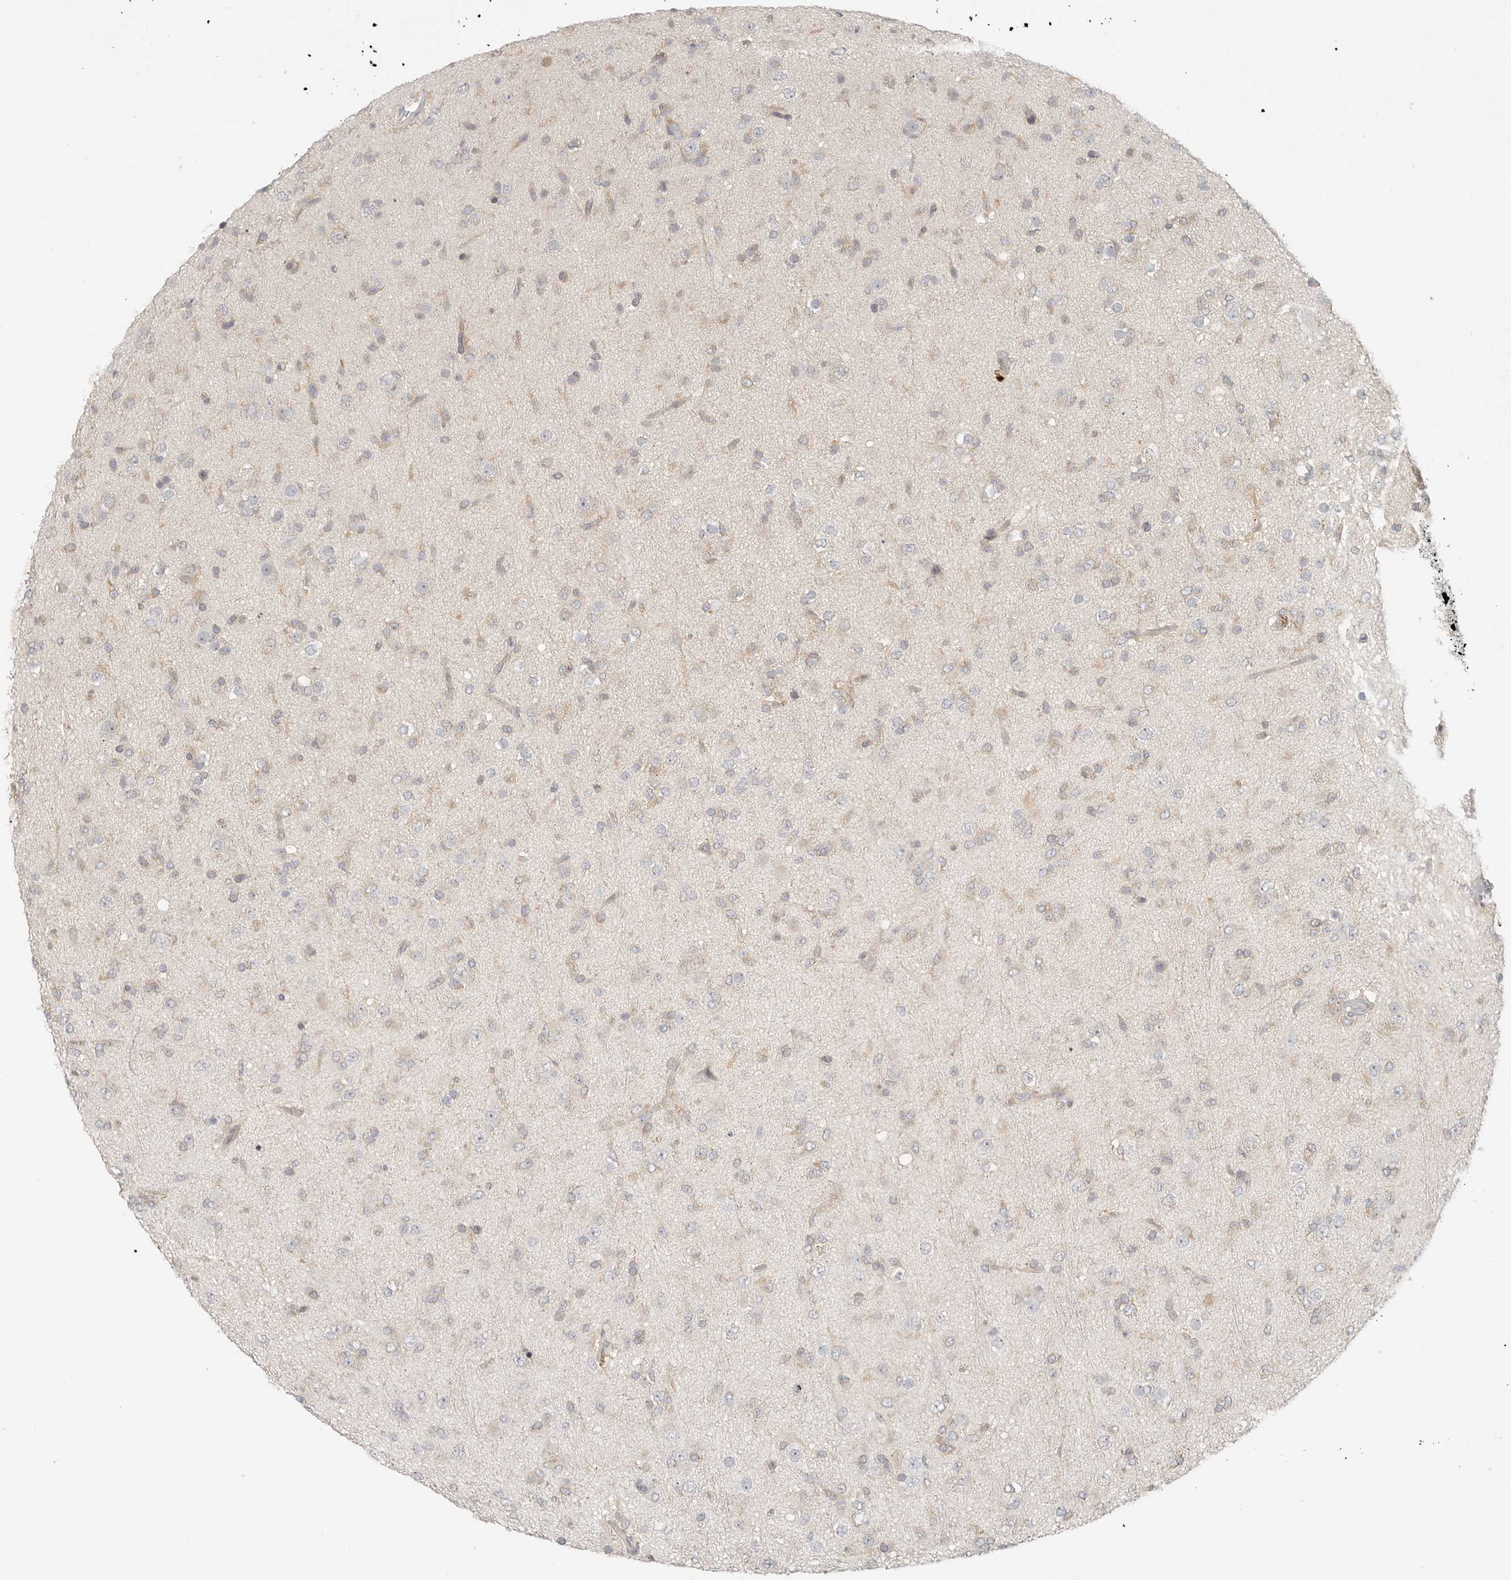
{"staining": {"intensity": "weak", "quantity": "25%-75%", "location": "cytoplasmic/membranous"}, "tissue": "glioma", "cell_type": "Tumor cells", "image_type": "cancer", "snomed": [{"axis": "morphology", "description": "Glioma, malignant, Low grade"}, {"axis": "topography", "description": "Brain"}], "caption": "A micrograph of malignant glioma (low-grade) stained for a protein demonstrates weak cytoplasmic/membranous brown staining in tumor cells. The protein is stained brown, and the nuclei are stained in blue (DAB IHC with brightfield microscopy, high magnification).", "gene": "HDAC6", "patient": {"sex": "male", "age": 65}}